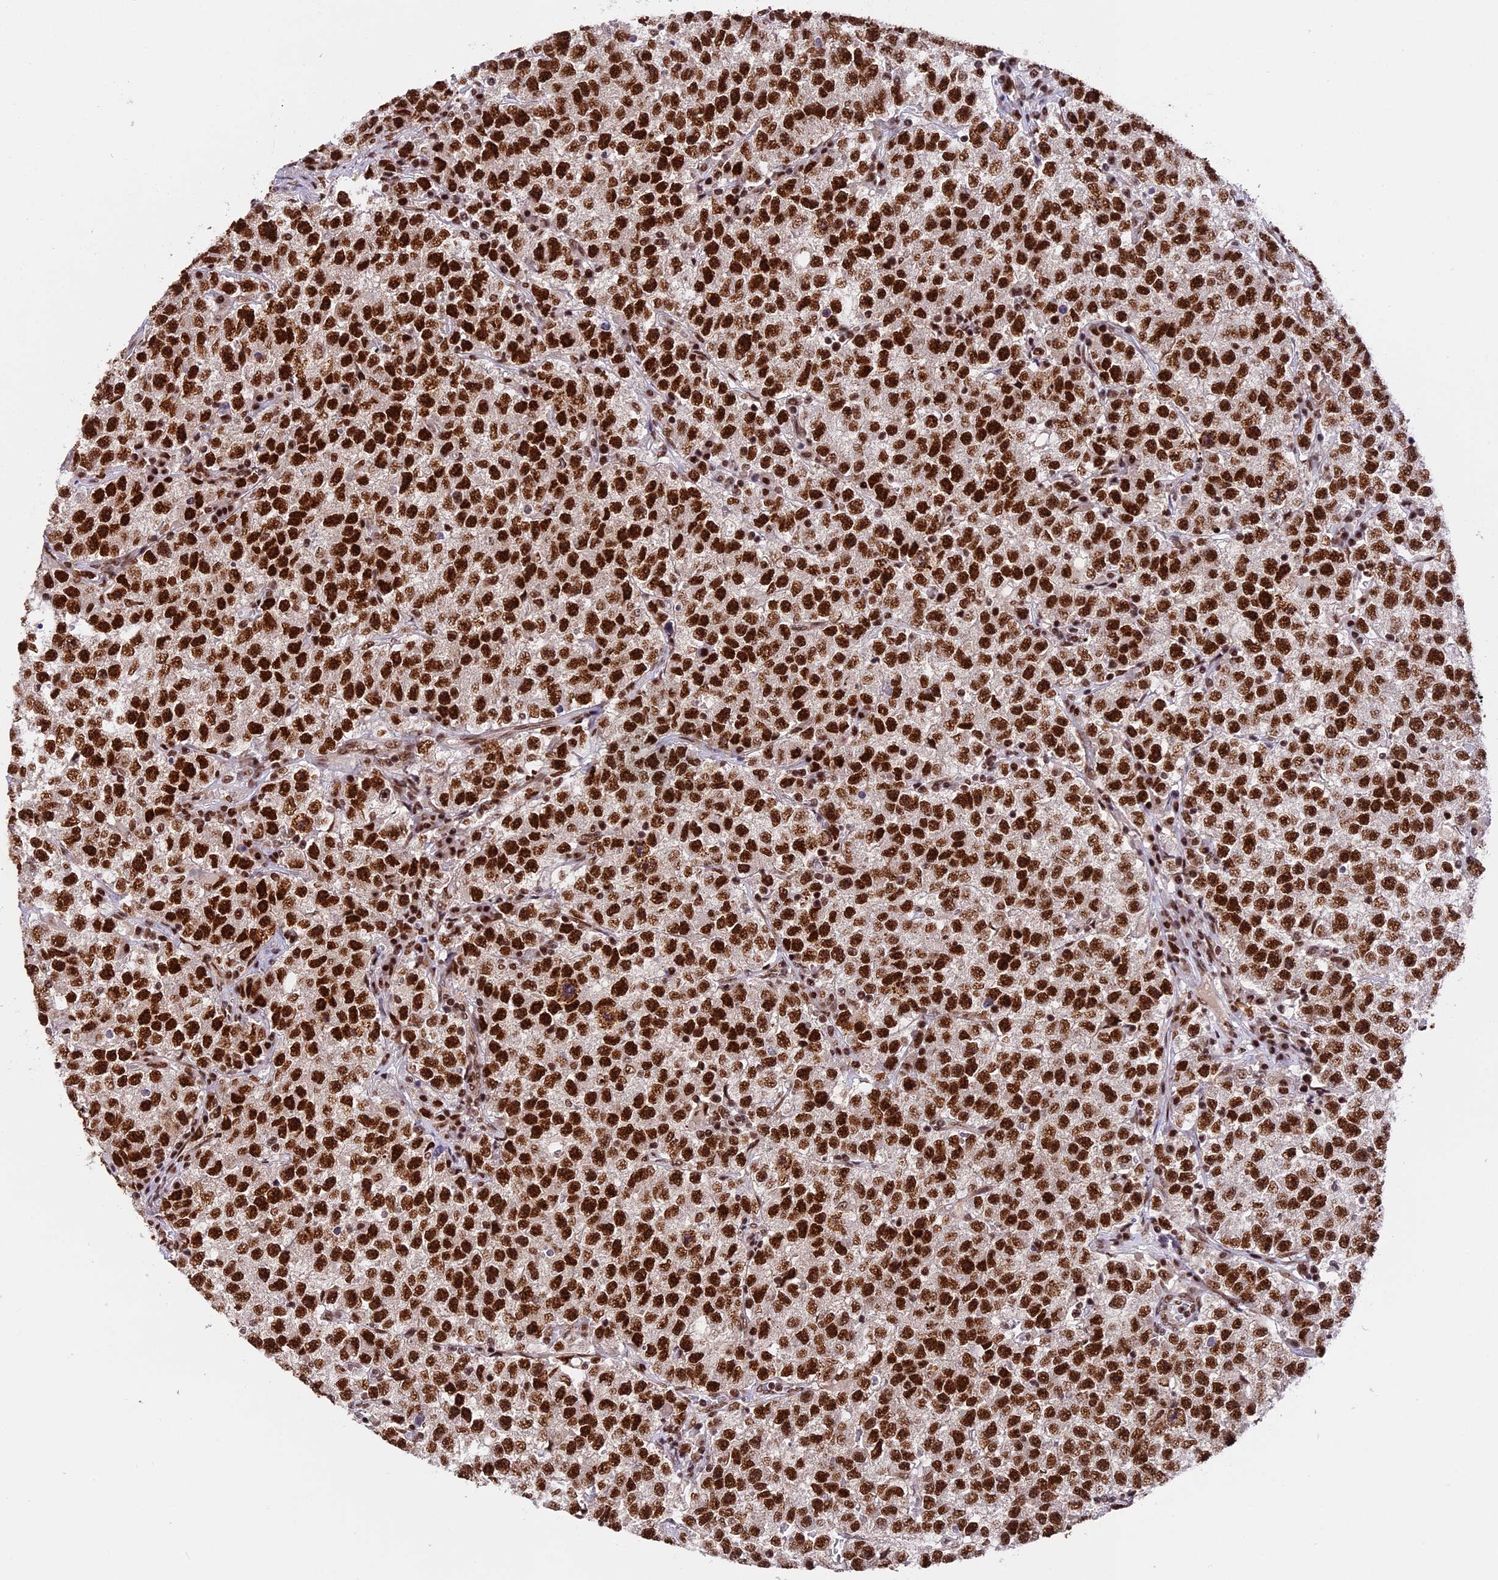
{"staining": {"intensity": "strong", "quantity": ">75%", "location": "nuclear"}, "tissue": "testis cancer", "cell_type": "Tumor cells", "image_type": "cancer", "snomed": [{"axis": "morphology", "description": "Seminoma, NOS"}, {"axis": "topography", "description": "Testis"}], "caption": "This is an image of IHC staining of testis seminoma, which shows strong expression in the nuclear of tumor cells.", "gene": "RAMAC", "patient": {"sex": "male", "age": 22}}